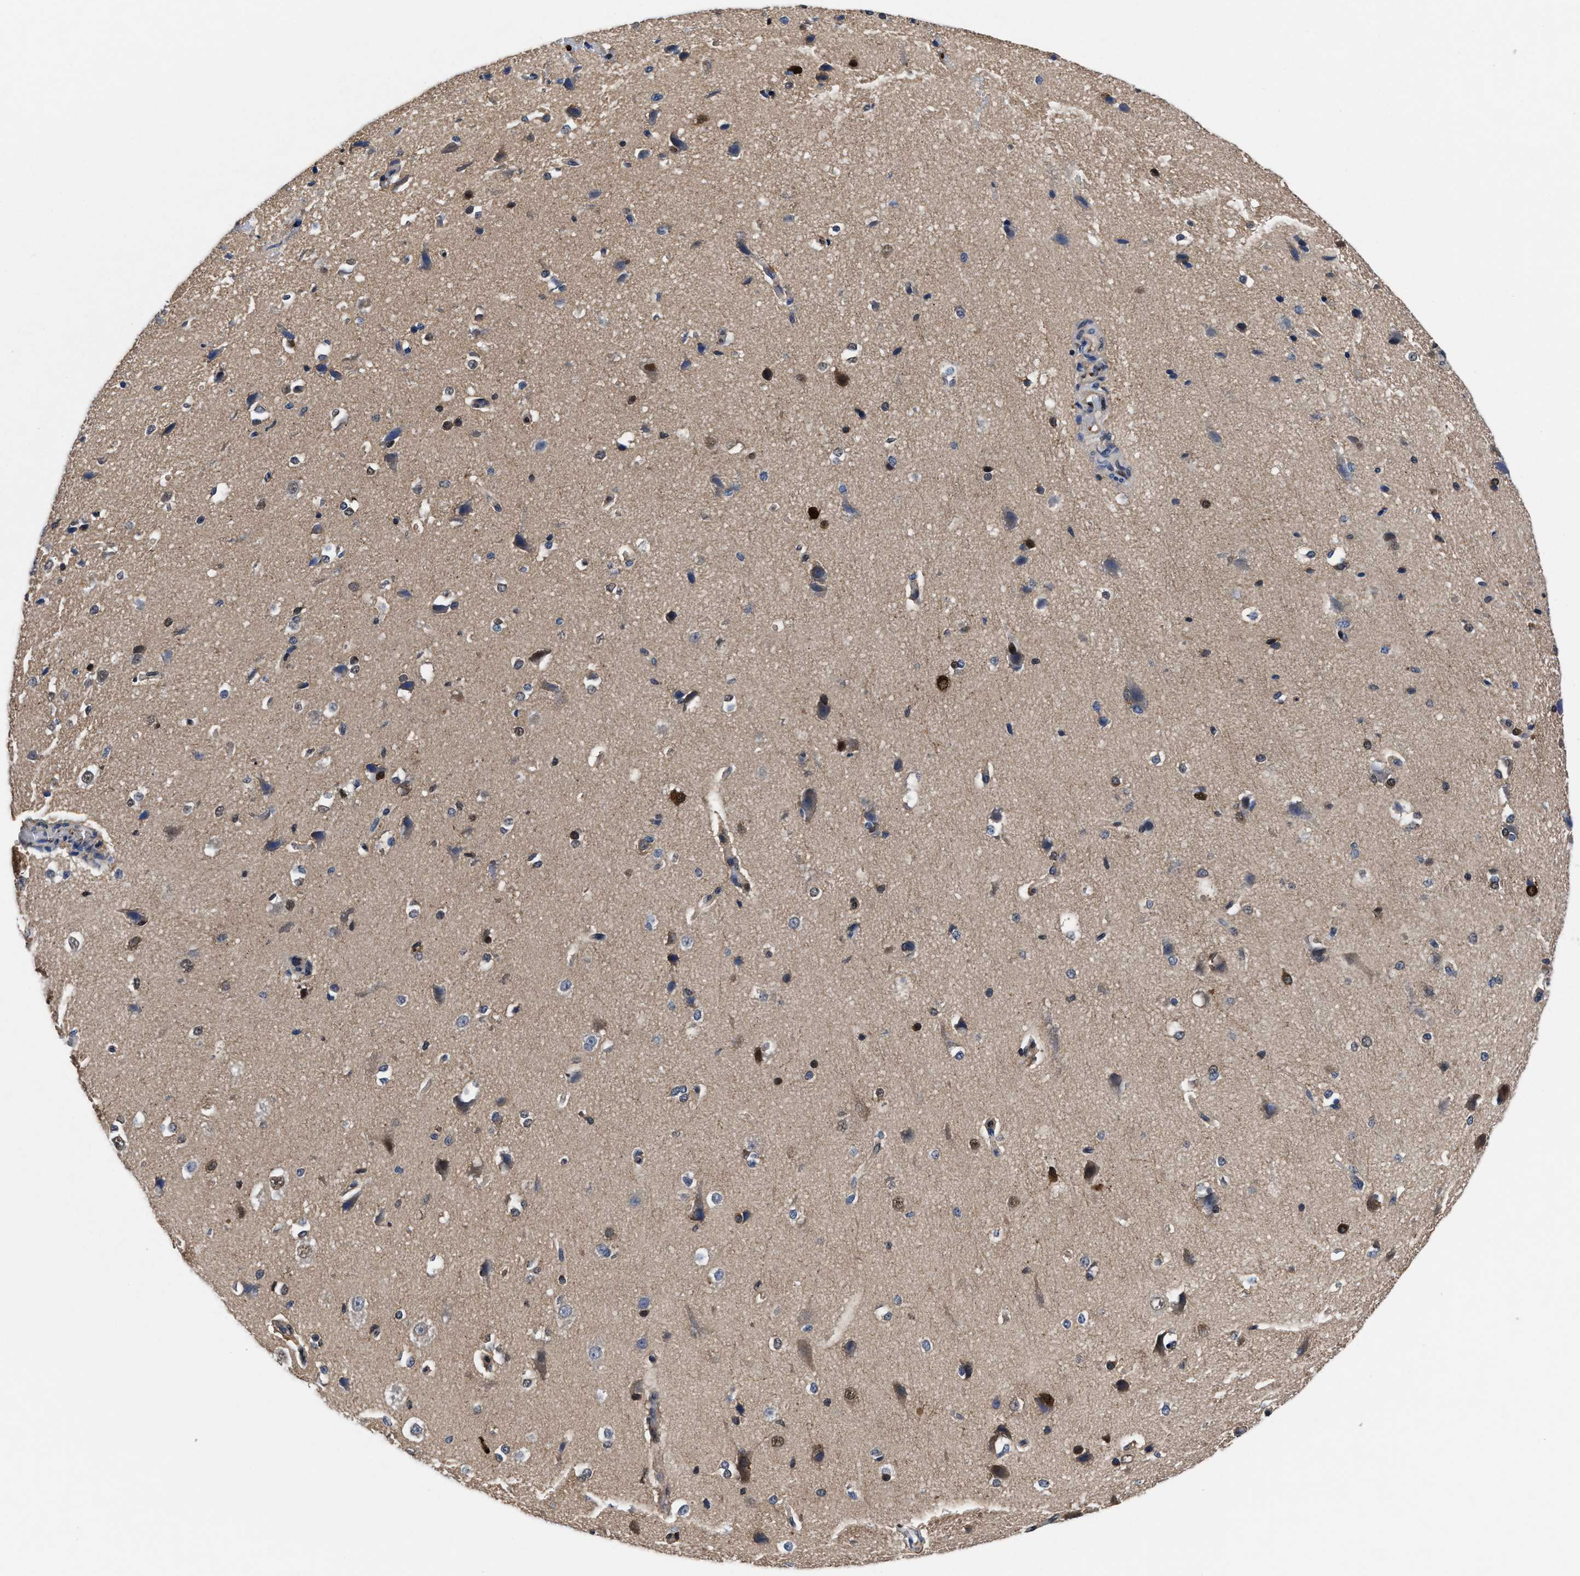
{"staining": {"intensity": "moderate", "quantity": "<25%", "location": "nuclear"}, "tissue": "cerebral cortex", "cell_type": "Endothelial cells", "image_type": "normal", "snomed": [{"axis": "morphology", "description": "Normal tissue, NOS"}, {"axis": "morphology", "description": "Developmental malformation"}, {"axis": "topography", "description": "Cerebral cortex"}], "caption": "This is a photomicrograph of immunohistochemistry staining of unremarkable cerebral cortex, which shows moderate positivity in the nuclear of endothelial cells.", "gene": "ACLY", "patient": {"sex": "female", "age": 30}}